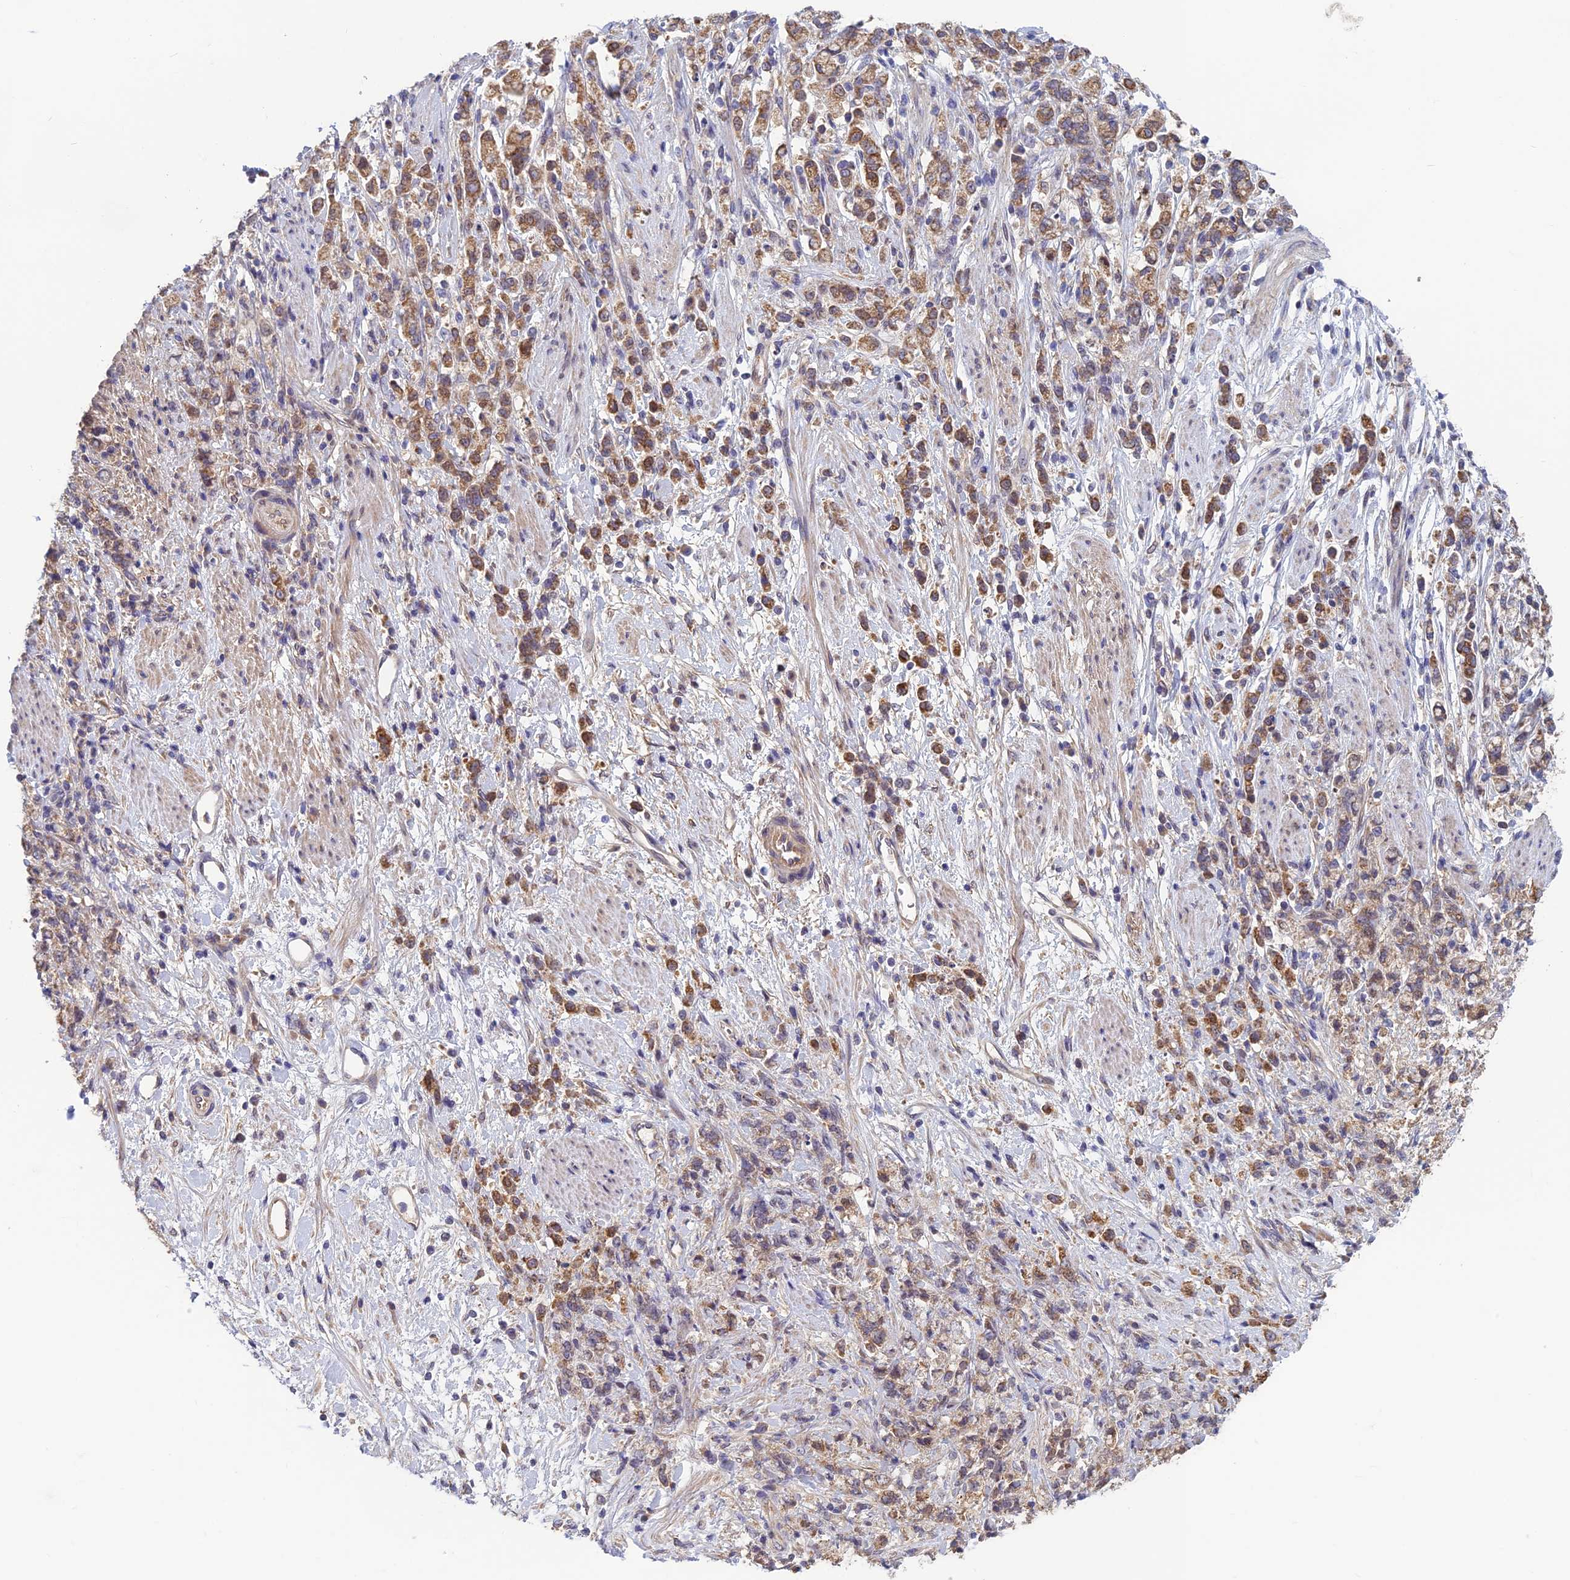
{"staining": {"intensity": "moderate", "quantity": ">75%", "location": "cytoplasmic/membranous"}, "tissue": "stomach cancer", "cell_type": "Tumor cells", "image_type": "cancer", "snomed": [{"axis": "morphology", "description": "Adenocarcinoma, NOS"}, {"axis": "topography", "description": "Stomach"}], "caption": "Immunohistochemical staining of human stomach cancer (adenocarcinoma) shows medium levels of moderate cytoplasmic/membranous positivity in approximately >75% of tumor cells. (DAB (3,3'-diaminobenzidine) = brown stain, brightfield microscopy at high magnification).", "gene": "HECA", "patient": {"sex": "female", "age": 60}}